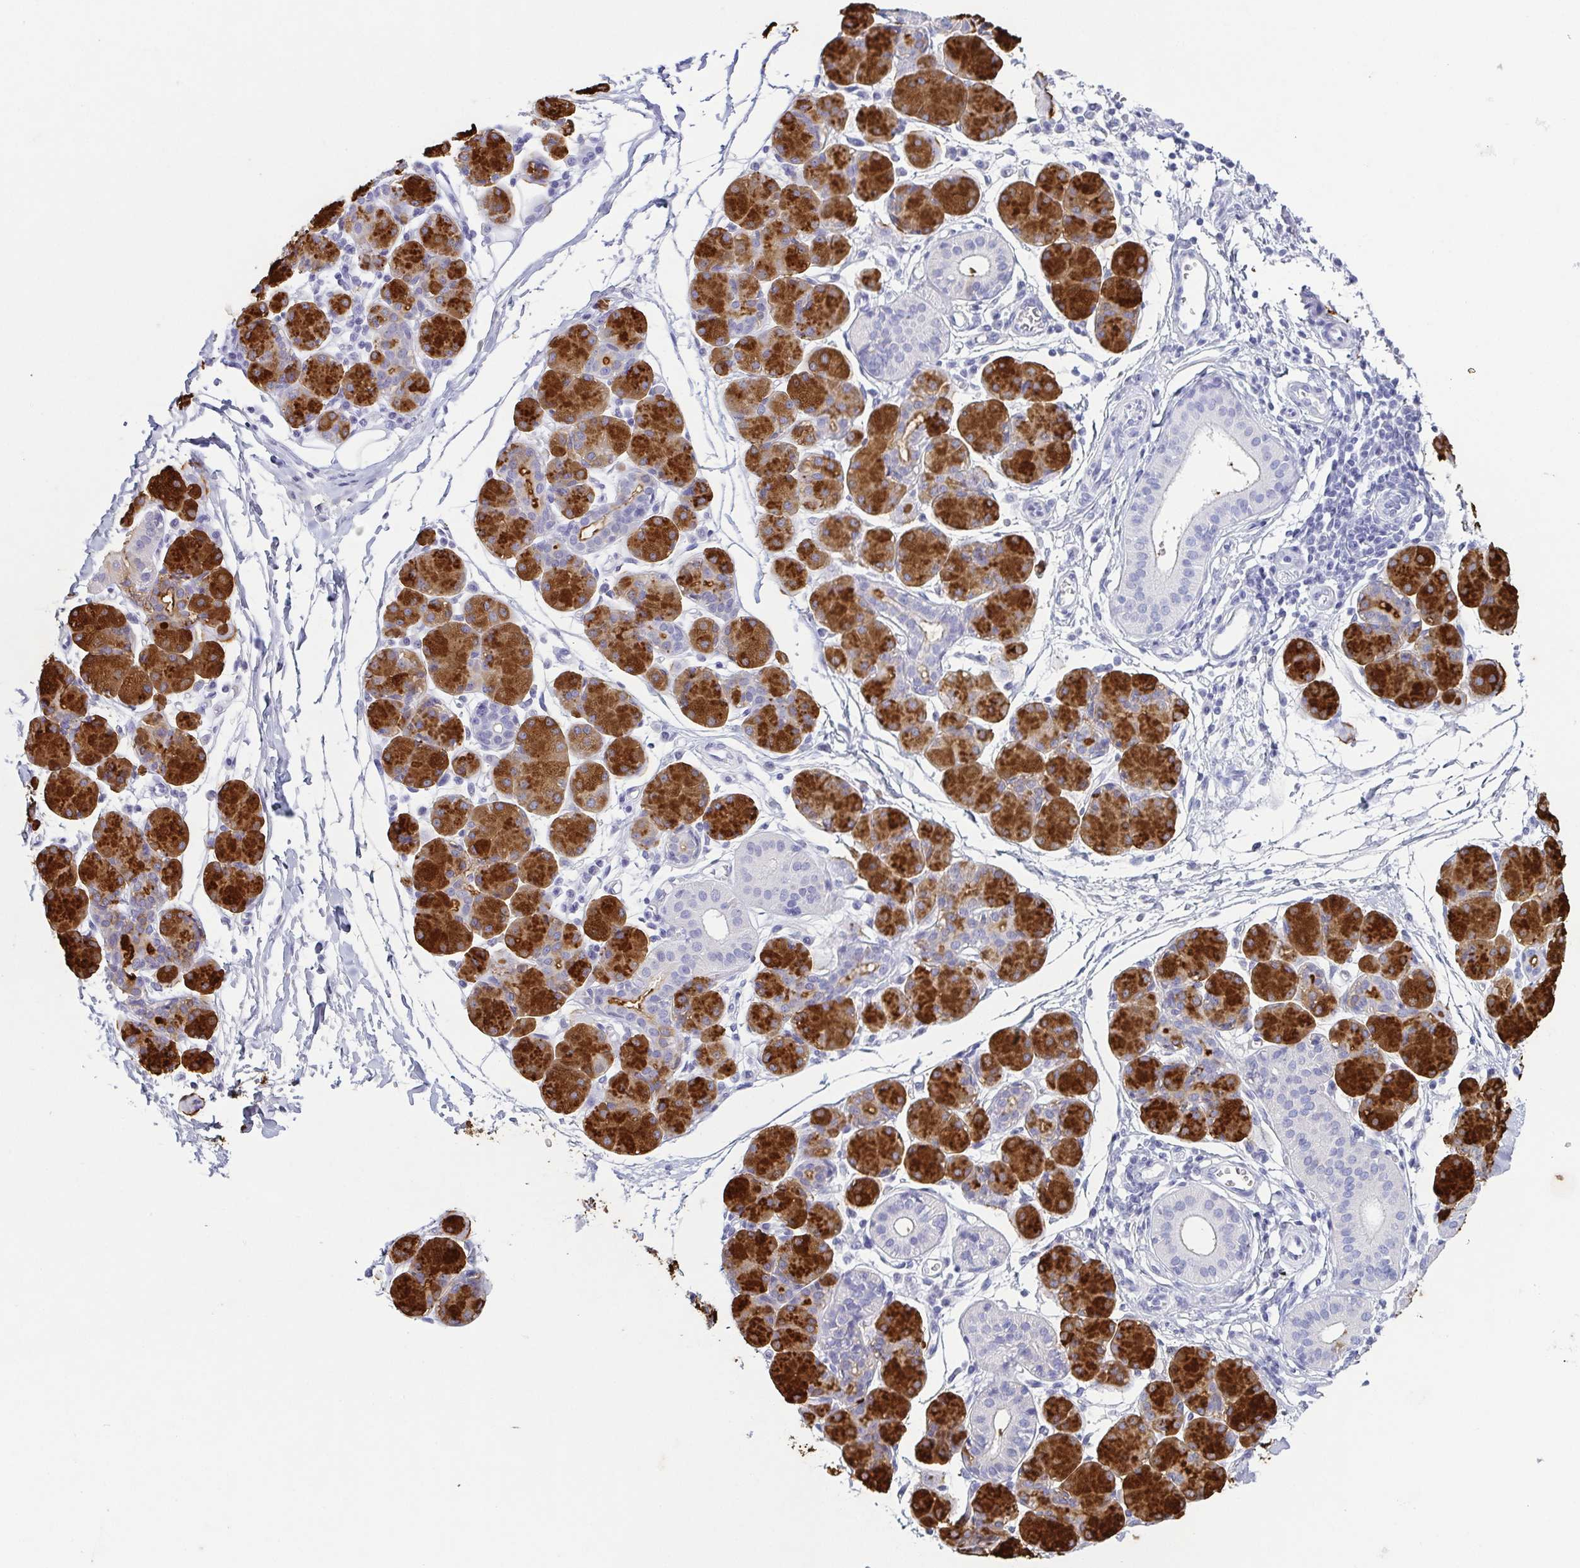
{"staining": {"intensity": "strong", "quantity": "25%-75%", "location": "cytoplasmic/membranous"}, "tissue": "salivary gland", "cell_type": "Glandular cells", "image_type": "normal", "snomed": [{"axis": "morphology", "description": "Normal tissue, NOS"}, {"axis": "morphology", "description": "Inflammation, NOS"}, {"axis": "topography", "description": "Lymph node"}, {"axis": "topography", "description": "Salivary gland"}], "caption": "Brown immunohistochemical staining in normal human salivary gland displays strong cytoplasmic/membranous expression in approximately 25%-75% of glandular cells. Immunohistochemistry stains the protein in brown and the nuclei are stained blue.", "gene": "ZG16B", "patient": {"sex": "male", "age": 3}}